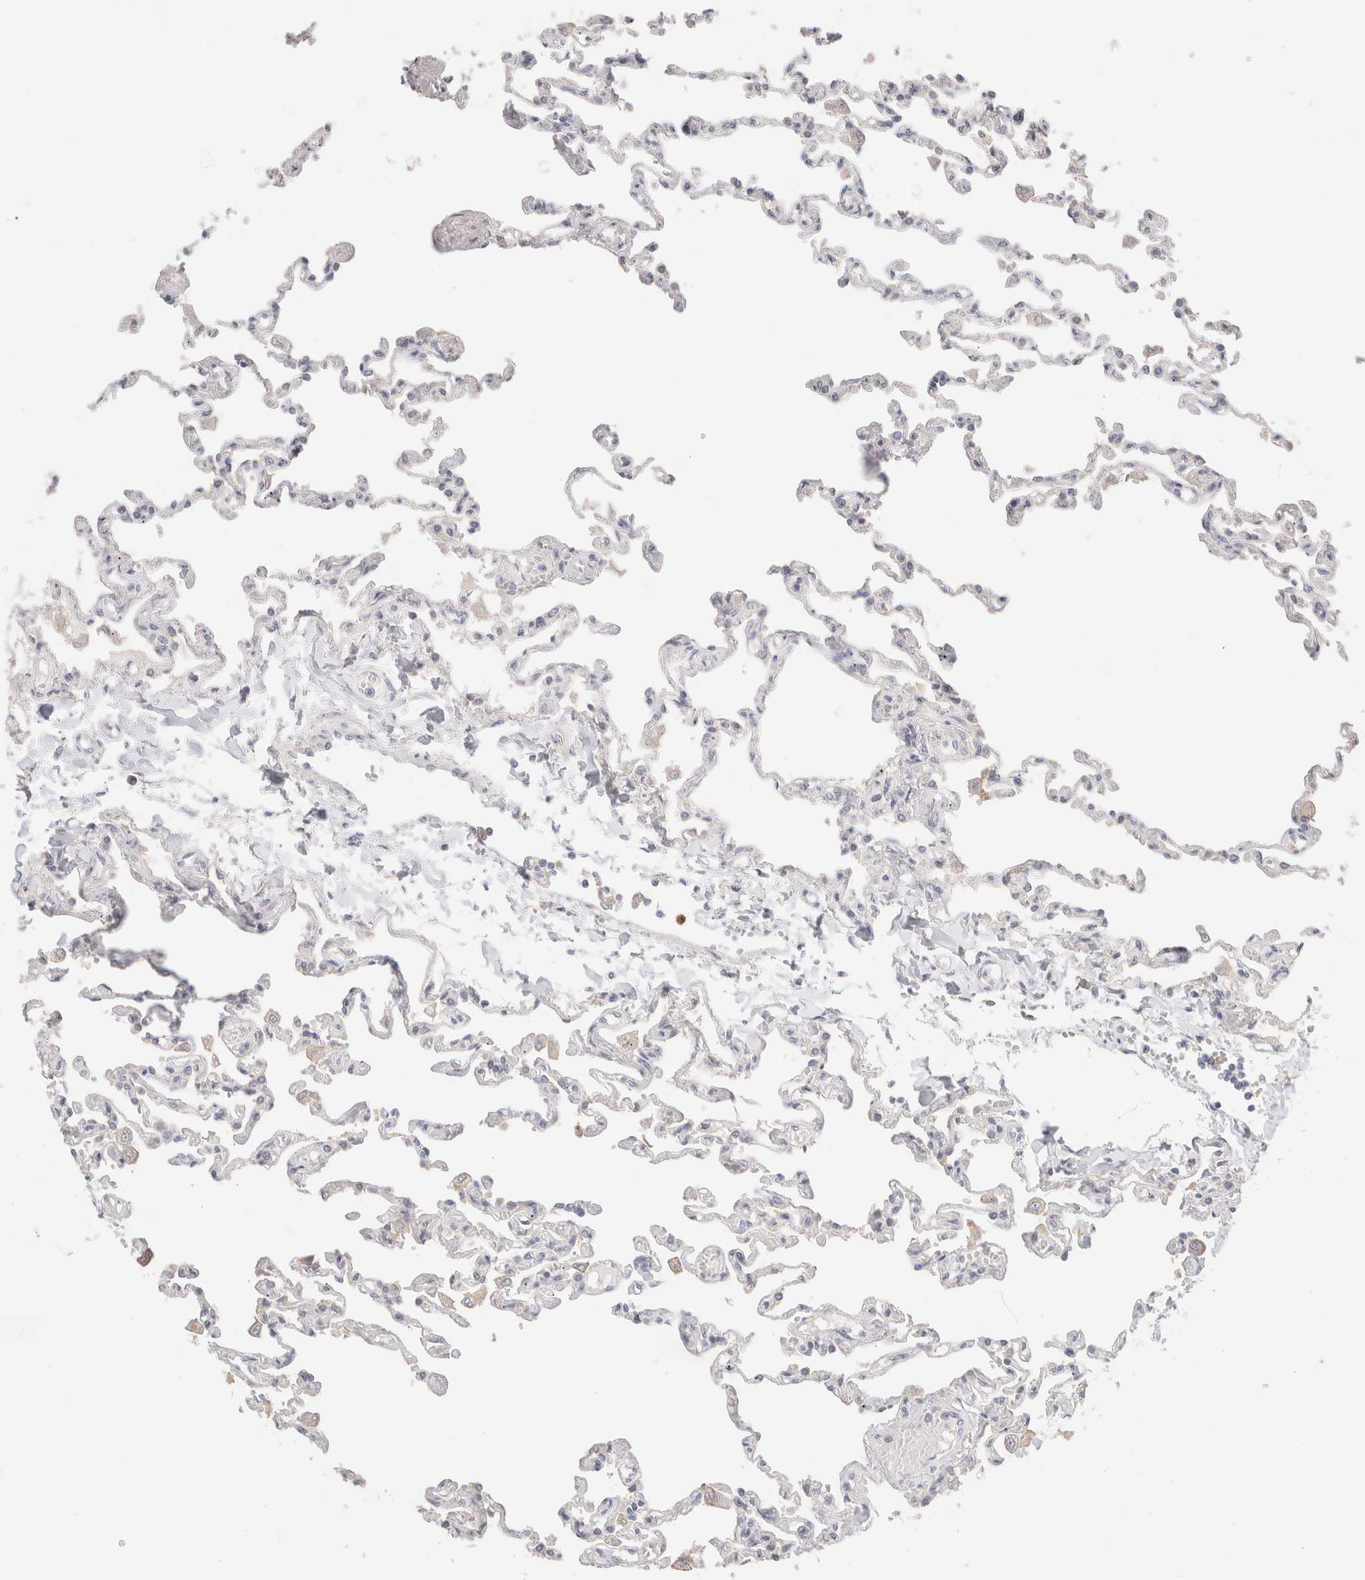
{"staining": {"intensity": "negative", "quantity": "none", "location": "none"}, "tissue": "lung", "cell_type": "Alveolar cells", "image_type": "normal", "snomed": [{"axis": "morphology", "description": "Normal tissue, NOS"}, {"axis": "topography", "description": "Lung"}], "caption": "Alveolar cells are negative for brown protein staining in benign lung. (Immunohistochemistry (ihc), brightfield microscopy, high magnification).", "gene": "TRIM41", "patient": {"sex": "male", "age": 21}}